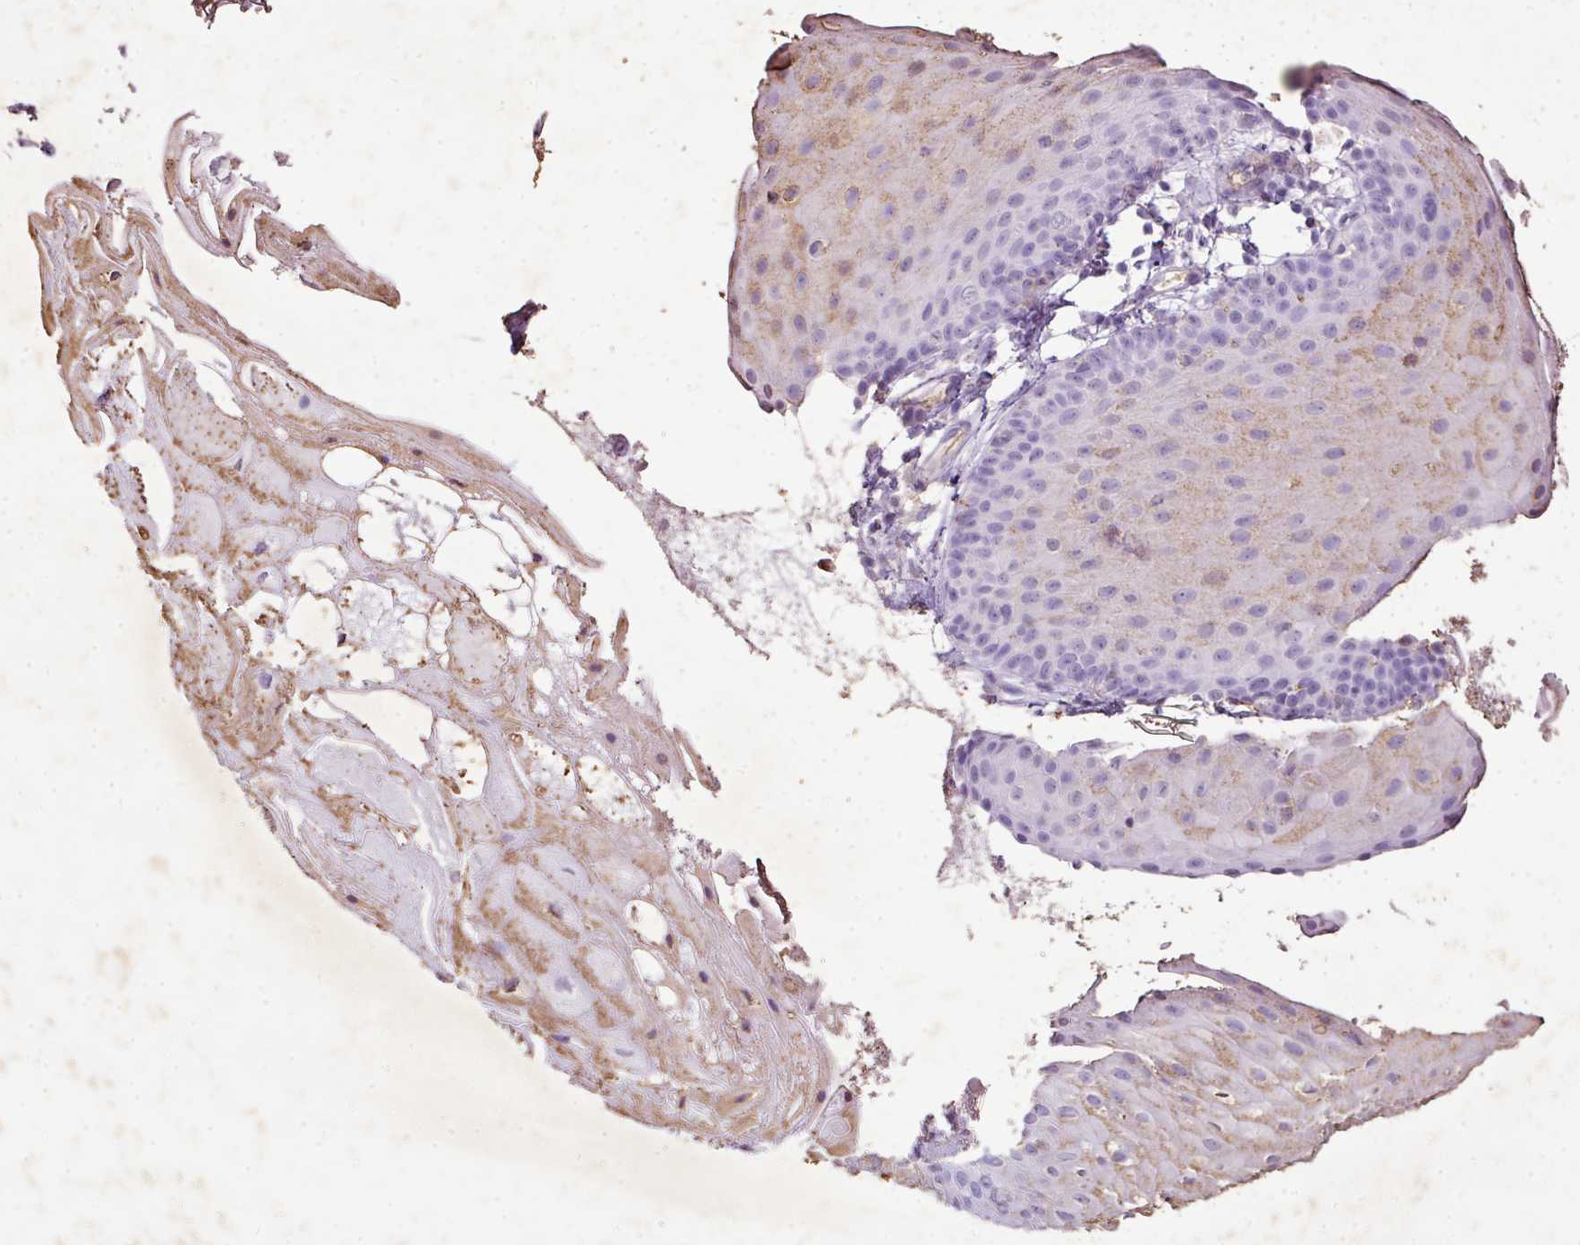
{"staining": {"intensity": "weak", "quantity": "25%-75%", "location": "cytoplasmic/membranous"}, "tissue": "skin", "cell_type": "Epidermal cells", "image_type": "normal", "snomed": [{"axis": "morphology", "description": "Normal tissue, NOS"}, {"axis": "topography", "description": "Anal"}], "caption": "Protein expression analysis of normal skin displays weak cytoplasmic/membranous staining in about 25%-75% of epidermal cells. (brown staining indicates protein expression, while blue staining denotes nuclei).", "gene": "KCNJ11", "patient": {"sex": "male", "age": 80}}